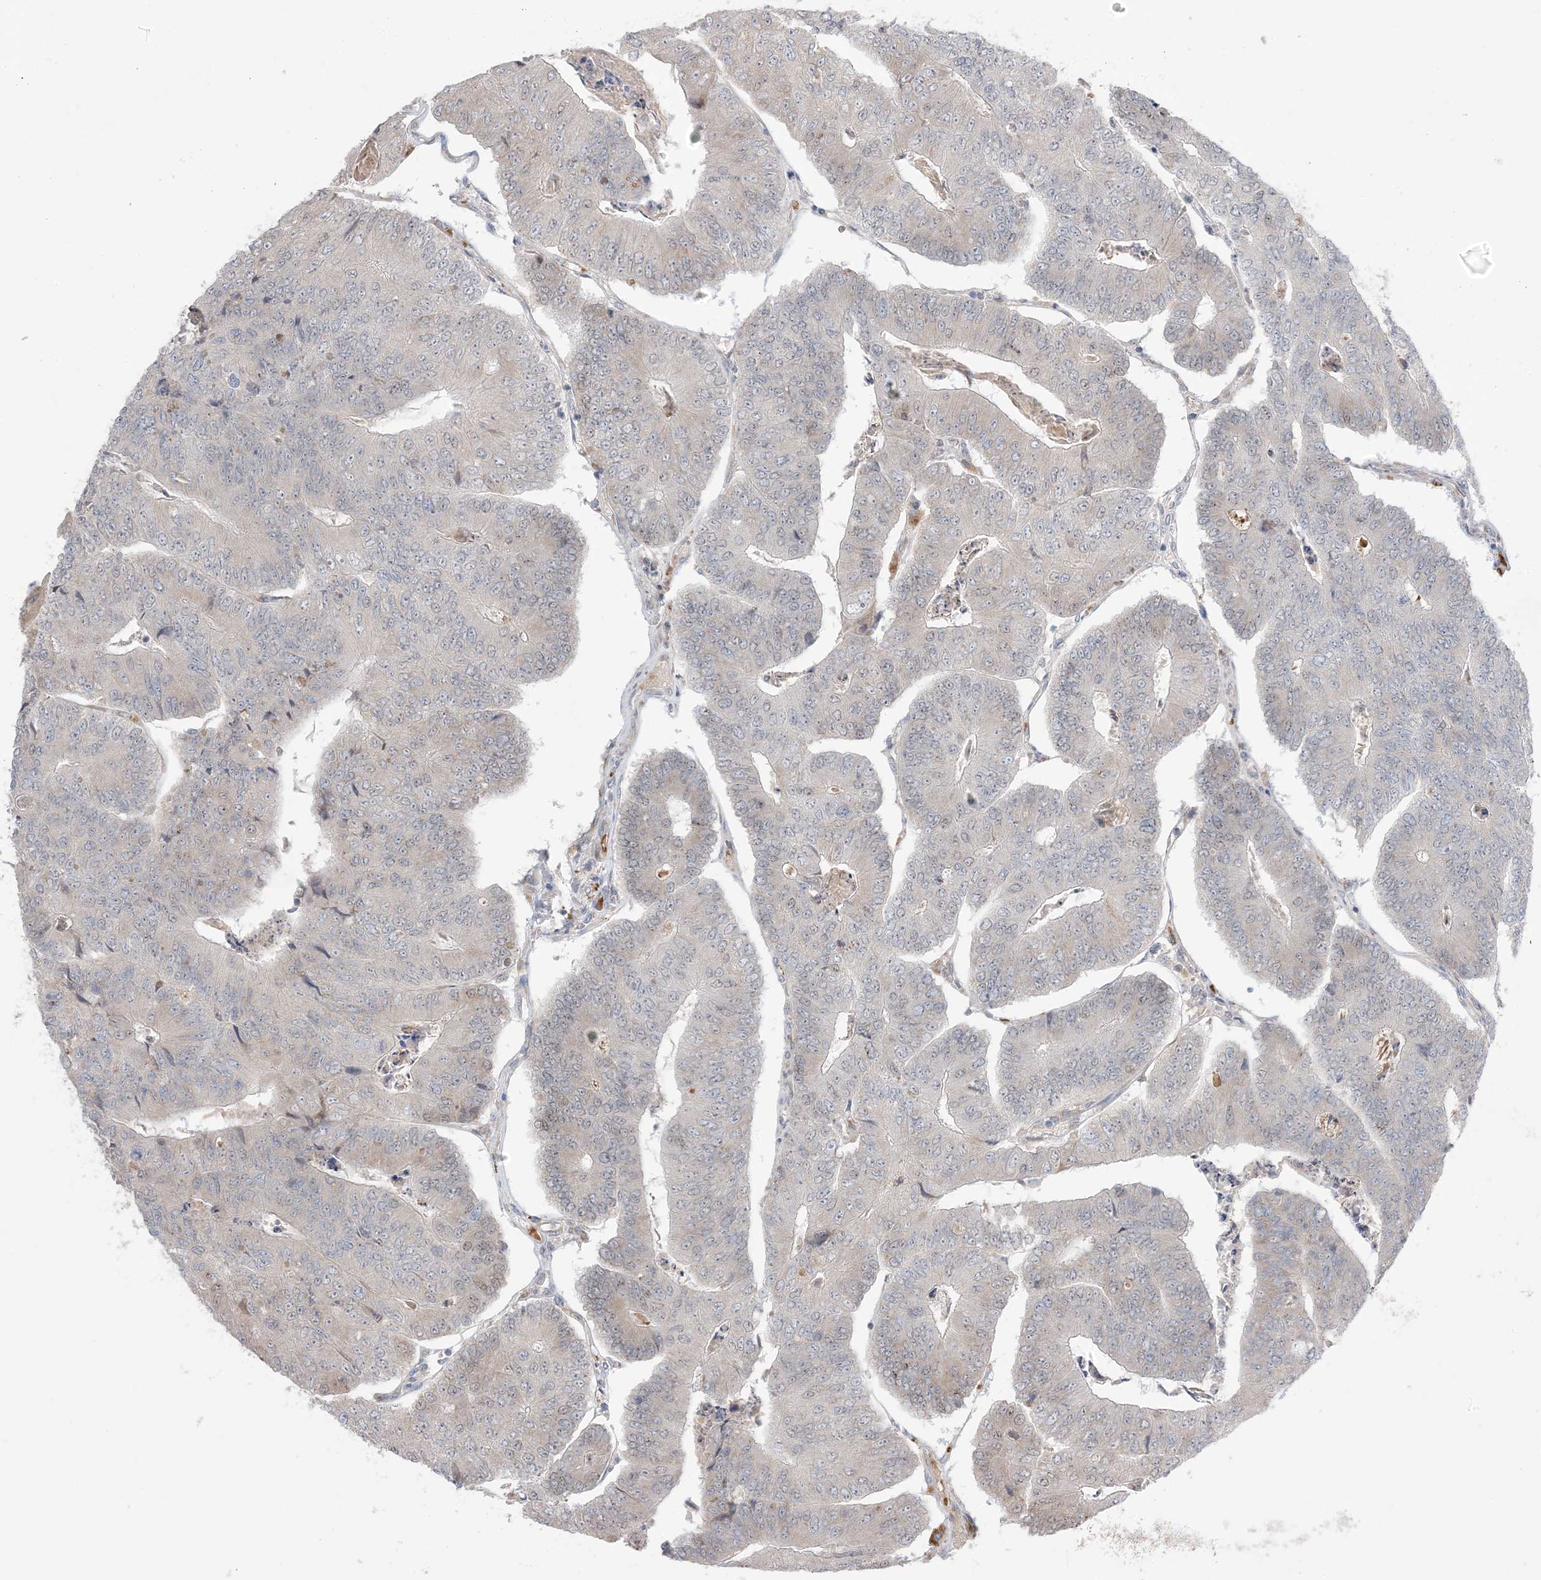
{"staining": {"intensity": "moderate", "quantity": "<25%", "location": "cytoplasmic/membranous"}, "tissue": "colorectal cancer", "cell_type": "Tumor cells", "image_type": "cancer", "snomed": [{"axis": "morphology", "description": "Adenocarcinoma, NOS"}, {"axis": "topography", "description": "Colon"}], "caption": "Colorectal cancer stained with DAB (3,3'-diaminobenzidine) immunohistochemistry reveals low levels of moderate cytoplasmic/membranous expression in about <25% of tumor cells.", "gene": "MMGT1", "patient": {"sex": "female", "age": 67}}